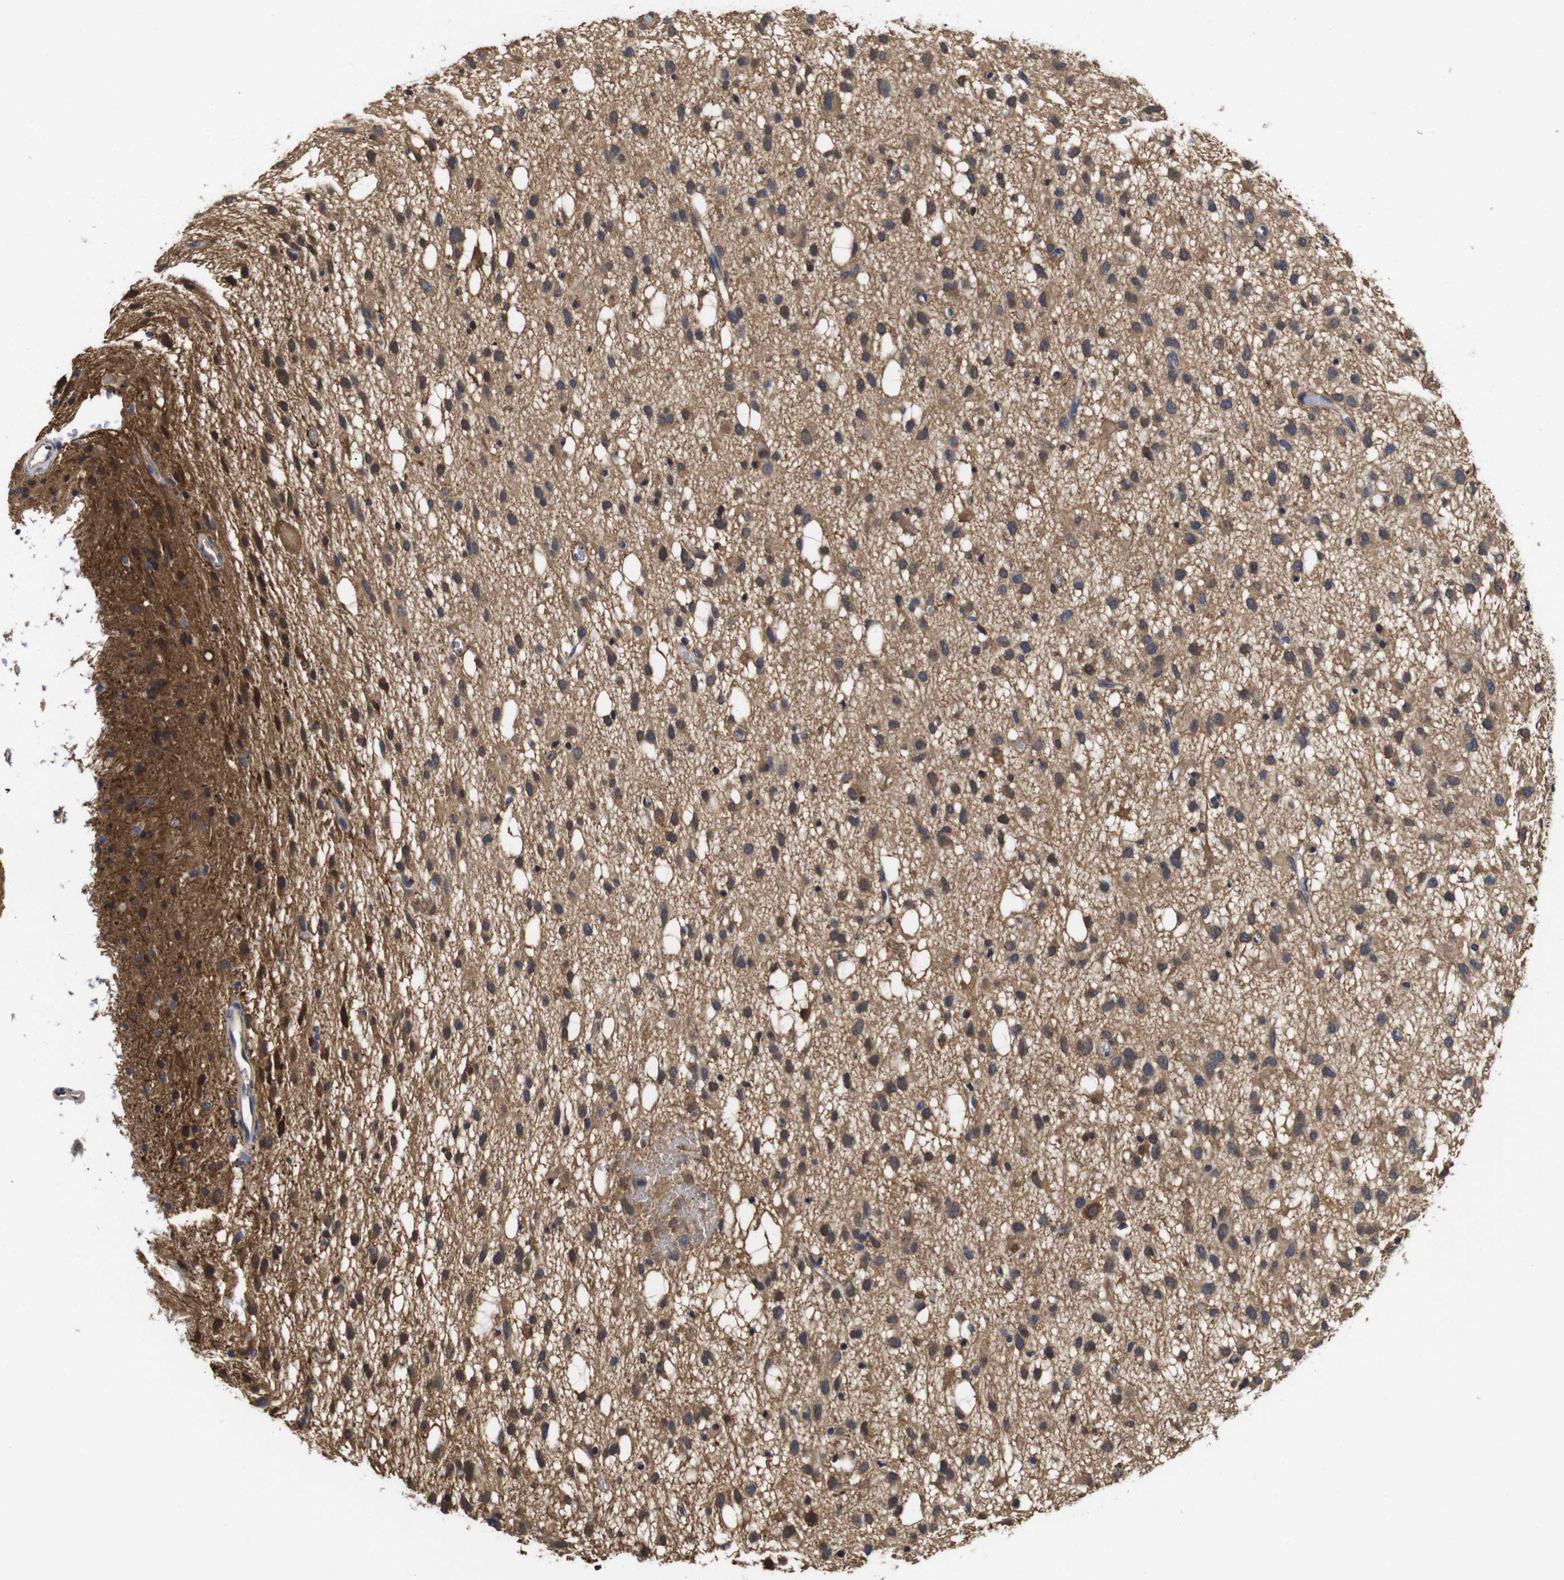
{"staining": {"intensity": "moderate", "quantity": ">75%", "location": "cytoplasmic/membranous"}, "tissue": "glioma", "cell_type": "Tumor cells", "image_type": "cancer", "snomed": [{"axis": "morphology", "description": "Glioma, malignant, Low grade"}, {"axis": "topography", "description": "Brain"}], "caption": "Protein staining demonstrates moderate cytoplasmic/membranous staining in approximately >75% of tumor cells in glioma.", "gene": "LRRCC1", "patient": {"sex": "male", "age": 77}}